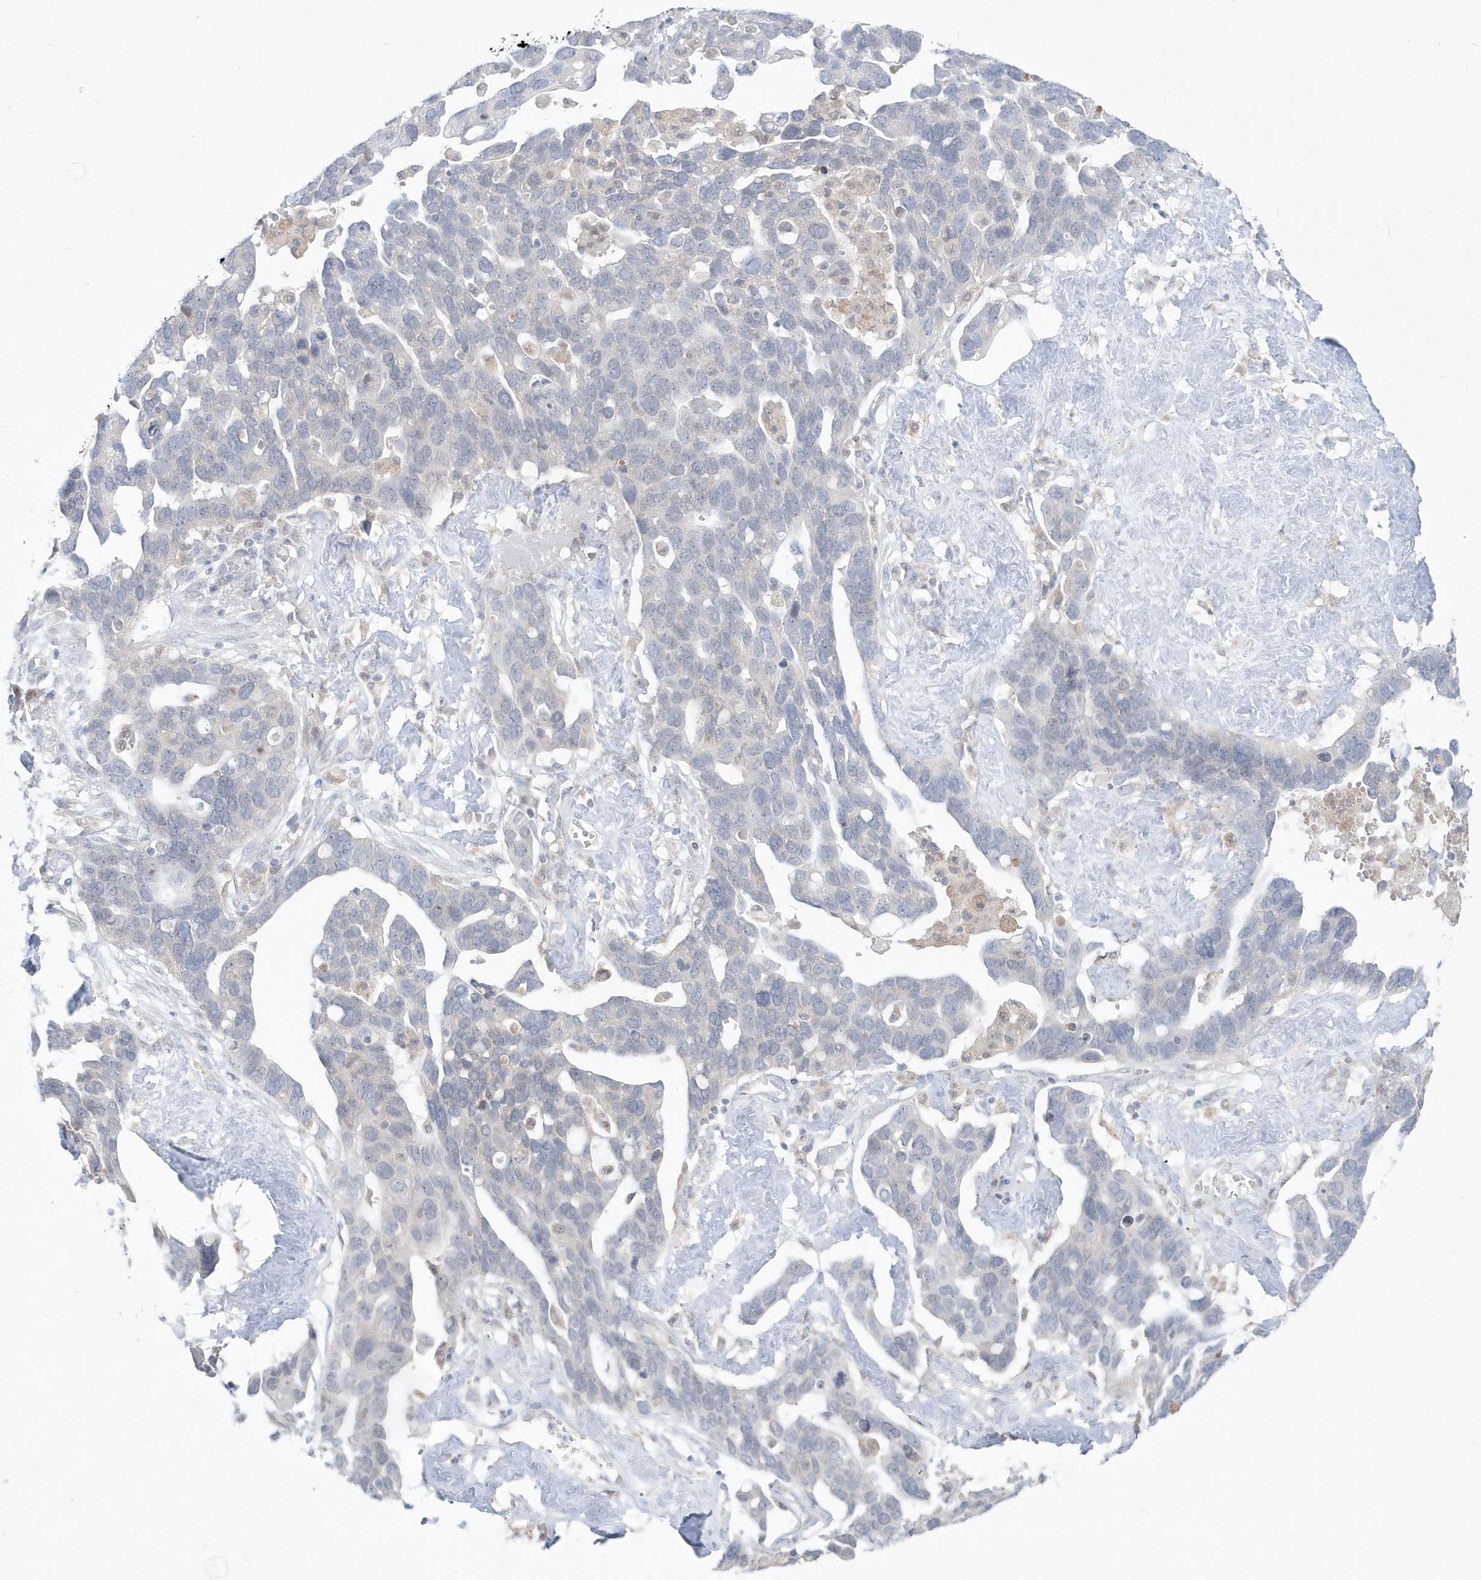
{"staining": {"intensity": "negative", "quantity": "none", "location": "none"}, "tissue": "ovarian cancer", "cell_type": "Tumor cells", "image_type": "cancer", "snomed": [{"axis": "morphology", "description": "Cystadenocarcinoma, serous, NOS"}, {"axis": "topography", "description": "Ovary"}], "caption": "High power microscopy photomicrograph of an IHC micrograph of ovarian cancer (serous cystadenocarcinoma), revealing no significant positivity in tumor cells.", "gene": "PCBD1", "patient": {"sex": "female", "age": 54}}